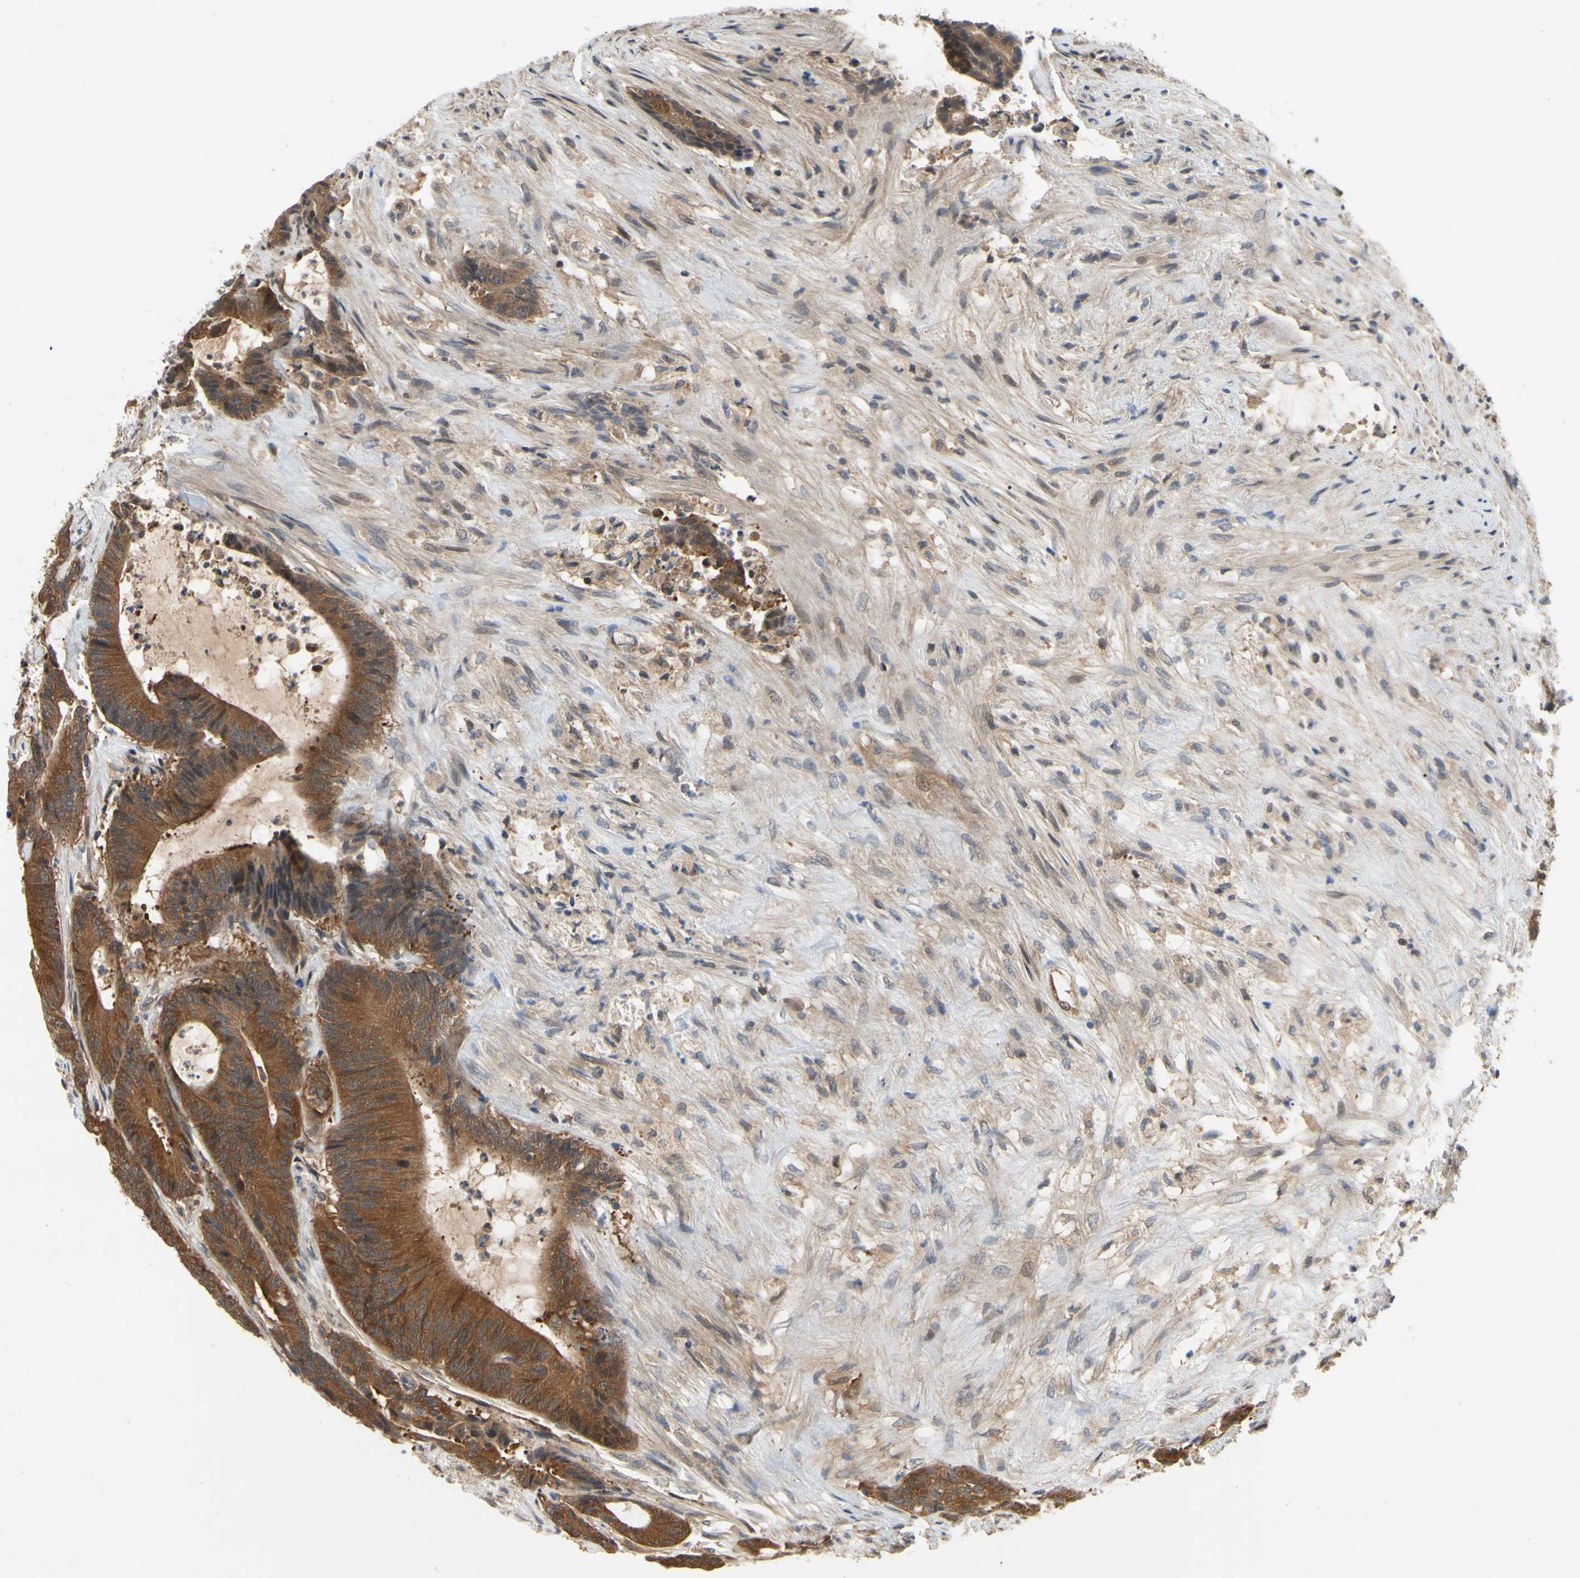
{"staining": {"intensity": "strong", "quantity": ">75%", "location": "cytoplasmic/membranous"}, "tissue": "colorectal cancer", "cell_type": "Tumor cells", "image_type": "cancer", "snomed": [{"axis": "morphology", "description": "Adenocarcinoma, NOS"}, {"axis": "topography", "description": "Colon"}], "caption": "This is an image of immunohistochemistry (IHC) staining of adenocarcinoma (colorectal), which shows strong staining in the cytoplasmic/membranous of tumor cells.", "gene": "TDRP", "patient": {"sex": "female", "age": 84}}